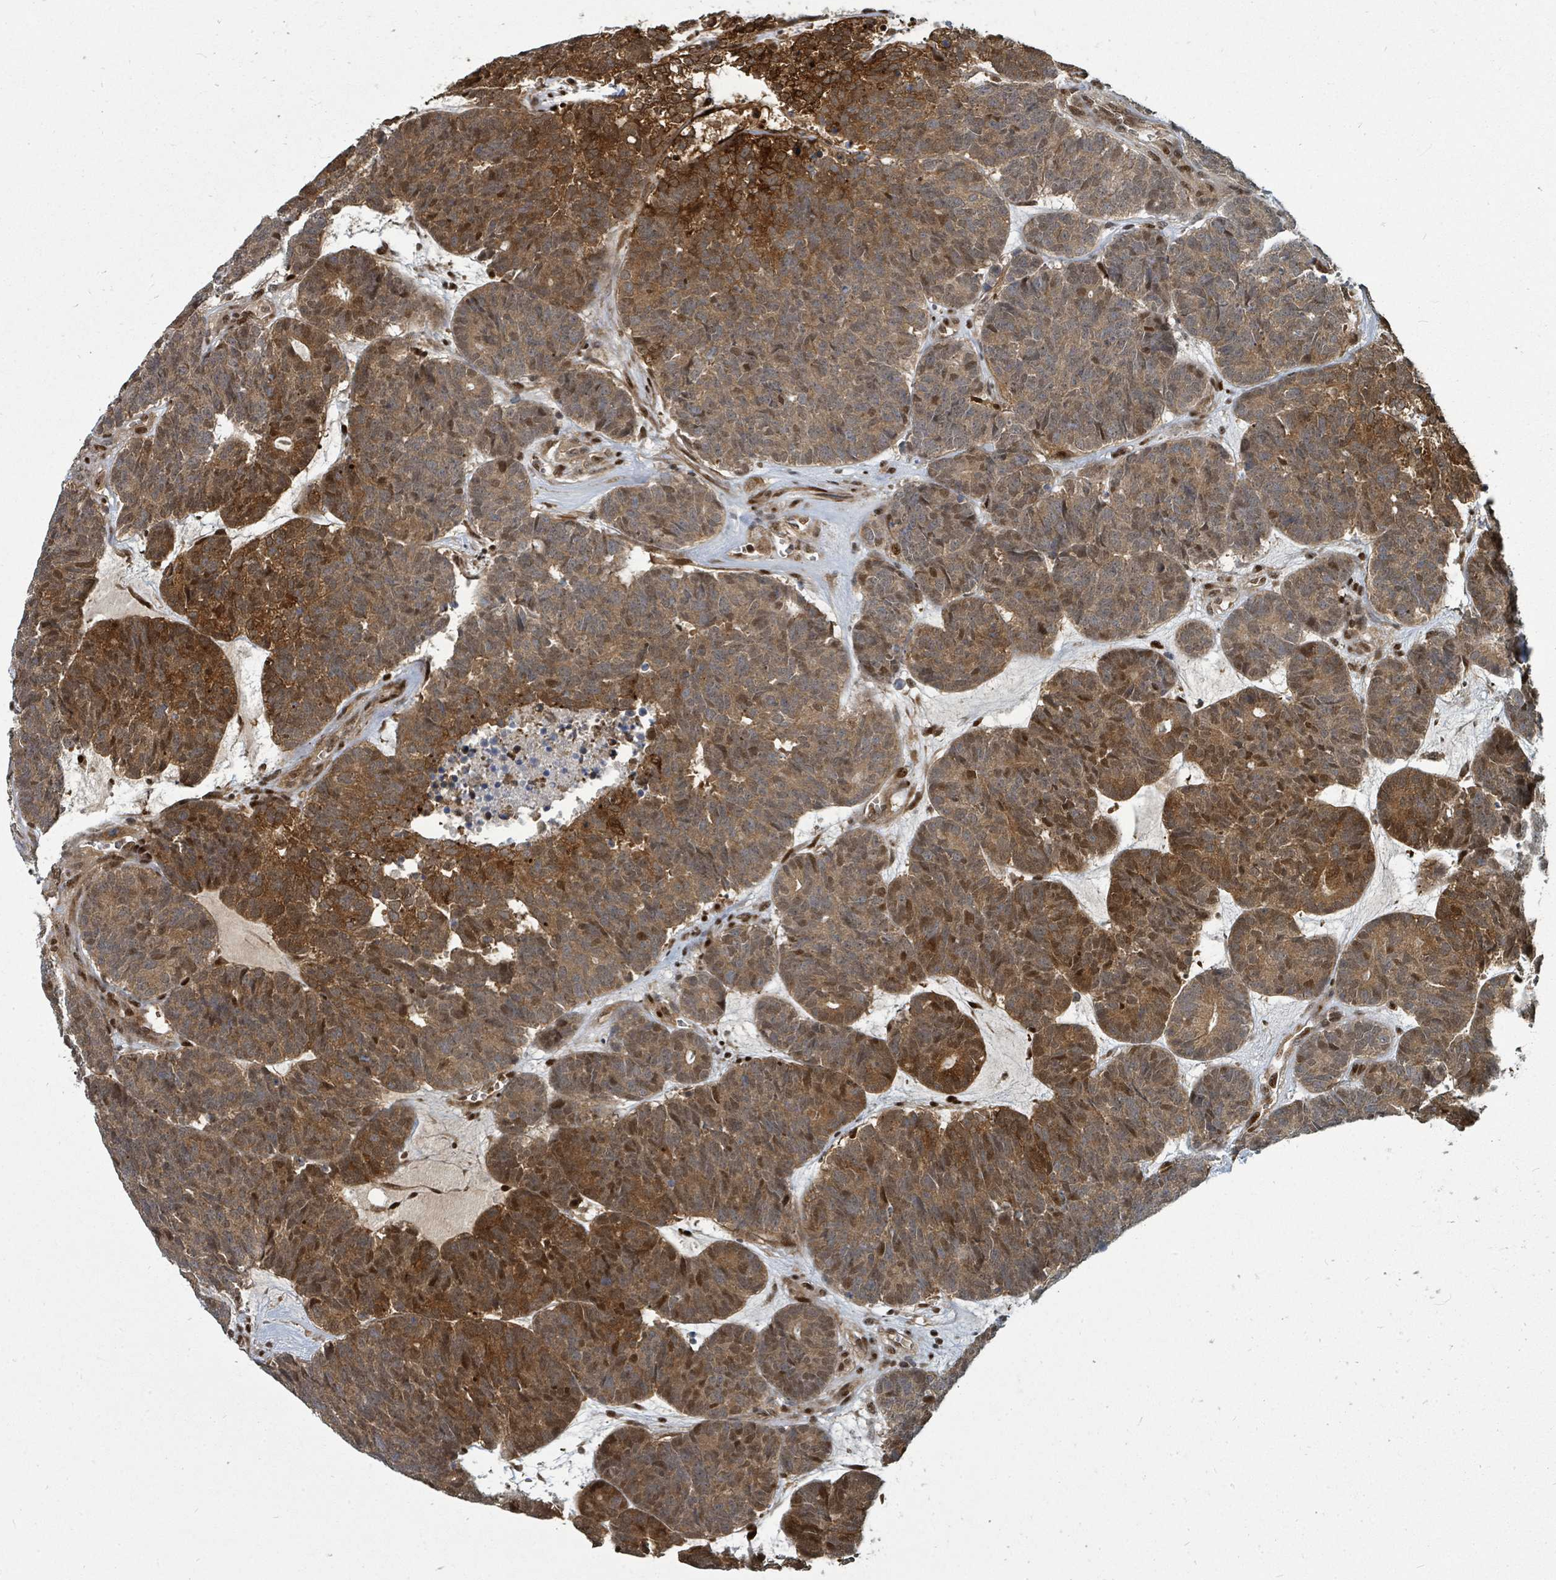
{"staining": {"intensity": "strong", "quantity": ">75%", "location": "cytoplasmic/membranous,nuclear"}, "tissue": "head and neck cancer", "cell_type": "Tumor cells", "image_type": "cancer", "snomed": [{"axis": "morphology", "description": "Adenocarcinoma, NOS"}, {"axis": "topography", "description": "Head-Neck"}], "caption": "Immunohistochemical staining of human head and neck cancer (adenocarcinoma) reveals strong cytoplasmic/membranous and nuclear protein staining in about >75% of tumor cells.", "gene": "TRDMT1", "patient": {"sex": "female", "age": 81}}